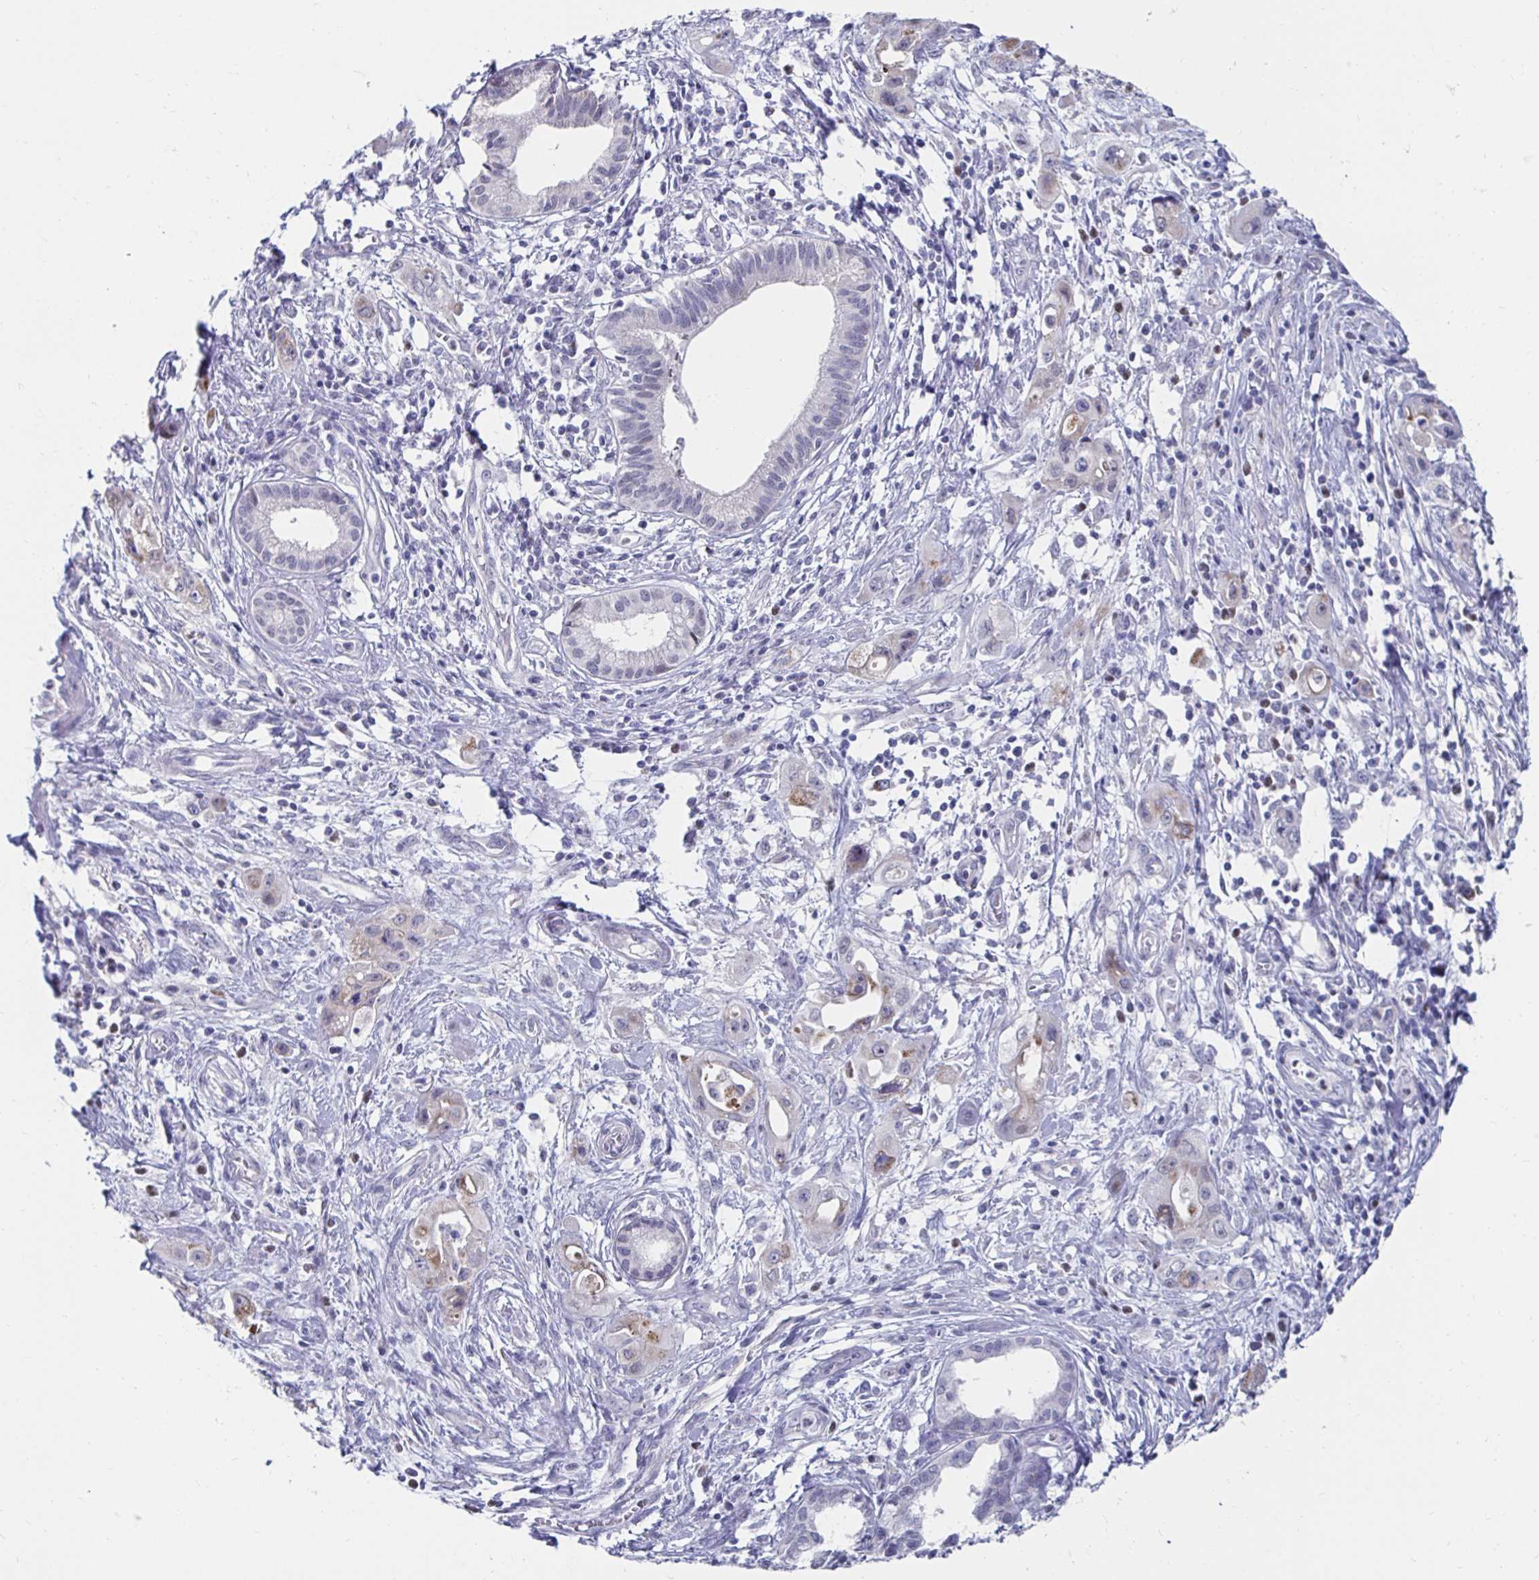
{"staining": {"intensity": "weak", "quantity": "<25%", "location": "cytoplasmic/membranous"}, "tissue": "pancreatic cancer", "cell_type": "Tumor cells", "image_type": "cancer", "snomed": [{"axis": "morphology", "description": "Adenocarcinoma, NOS"}, {"axis": "topography", "description": "Pancreas"}], "caption": "An immunohistochemistry micrograph of adenocarcinoma (pancreatic) is shown. There is no staining in tumor cells of adenocarcinoma (pancreatic).", "gene": "NOCT", "patient": {"sex": "female", "age": 66}}